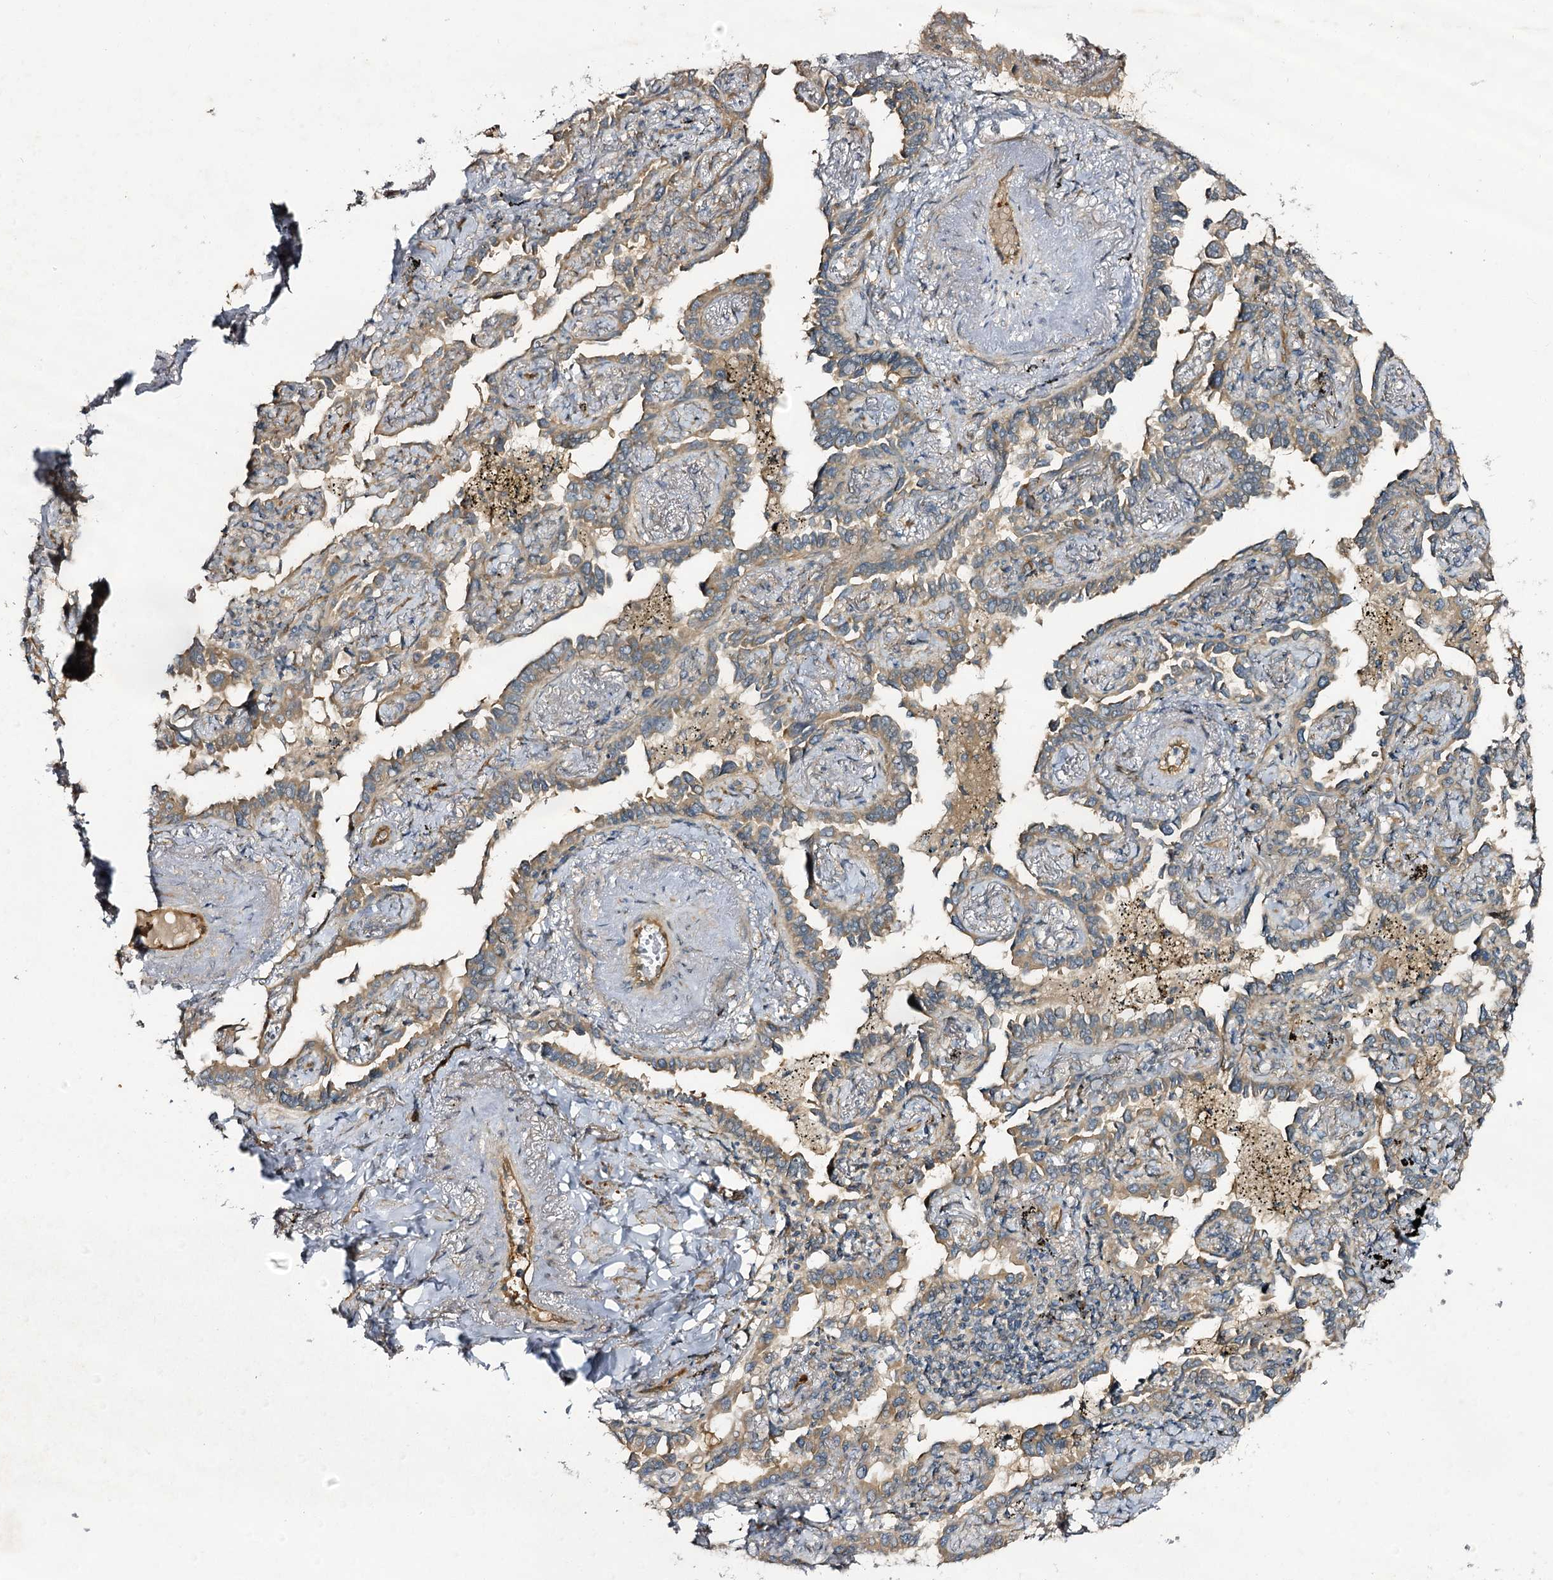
{"staining": {"intensity": "moderate", "quantity": ">75%", "location": "cytoplasmic/membranous"}, "tissue": "lung cancer", "cell_type": "Tumor cells", "image_type": "cancer", "snomed": [{"axis": "morphology", "description": "Adenocarcinoma, NOS"}, {"axis": "topography", "description": "Lung"}], "caption": "Protein analysis of lung adenocarcinoma tissue reveals moderate cytoplasmic/membranous positivity in approximately >75% of tumor cells.", "gene": "C11orf80", "patient": {"sex": "male", "age": 67}}